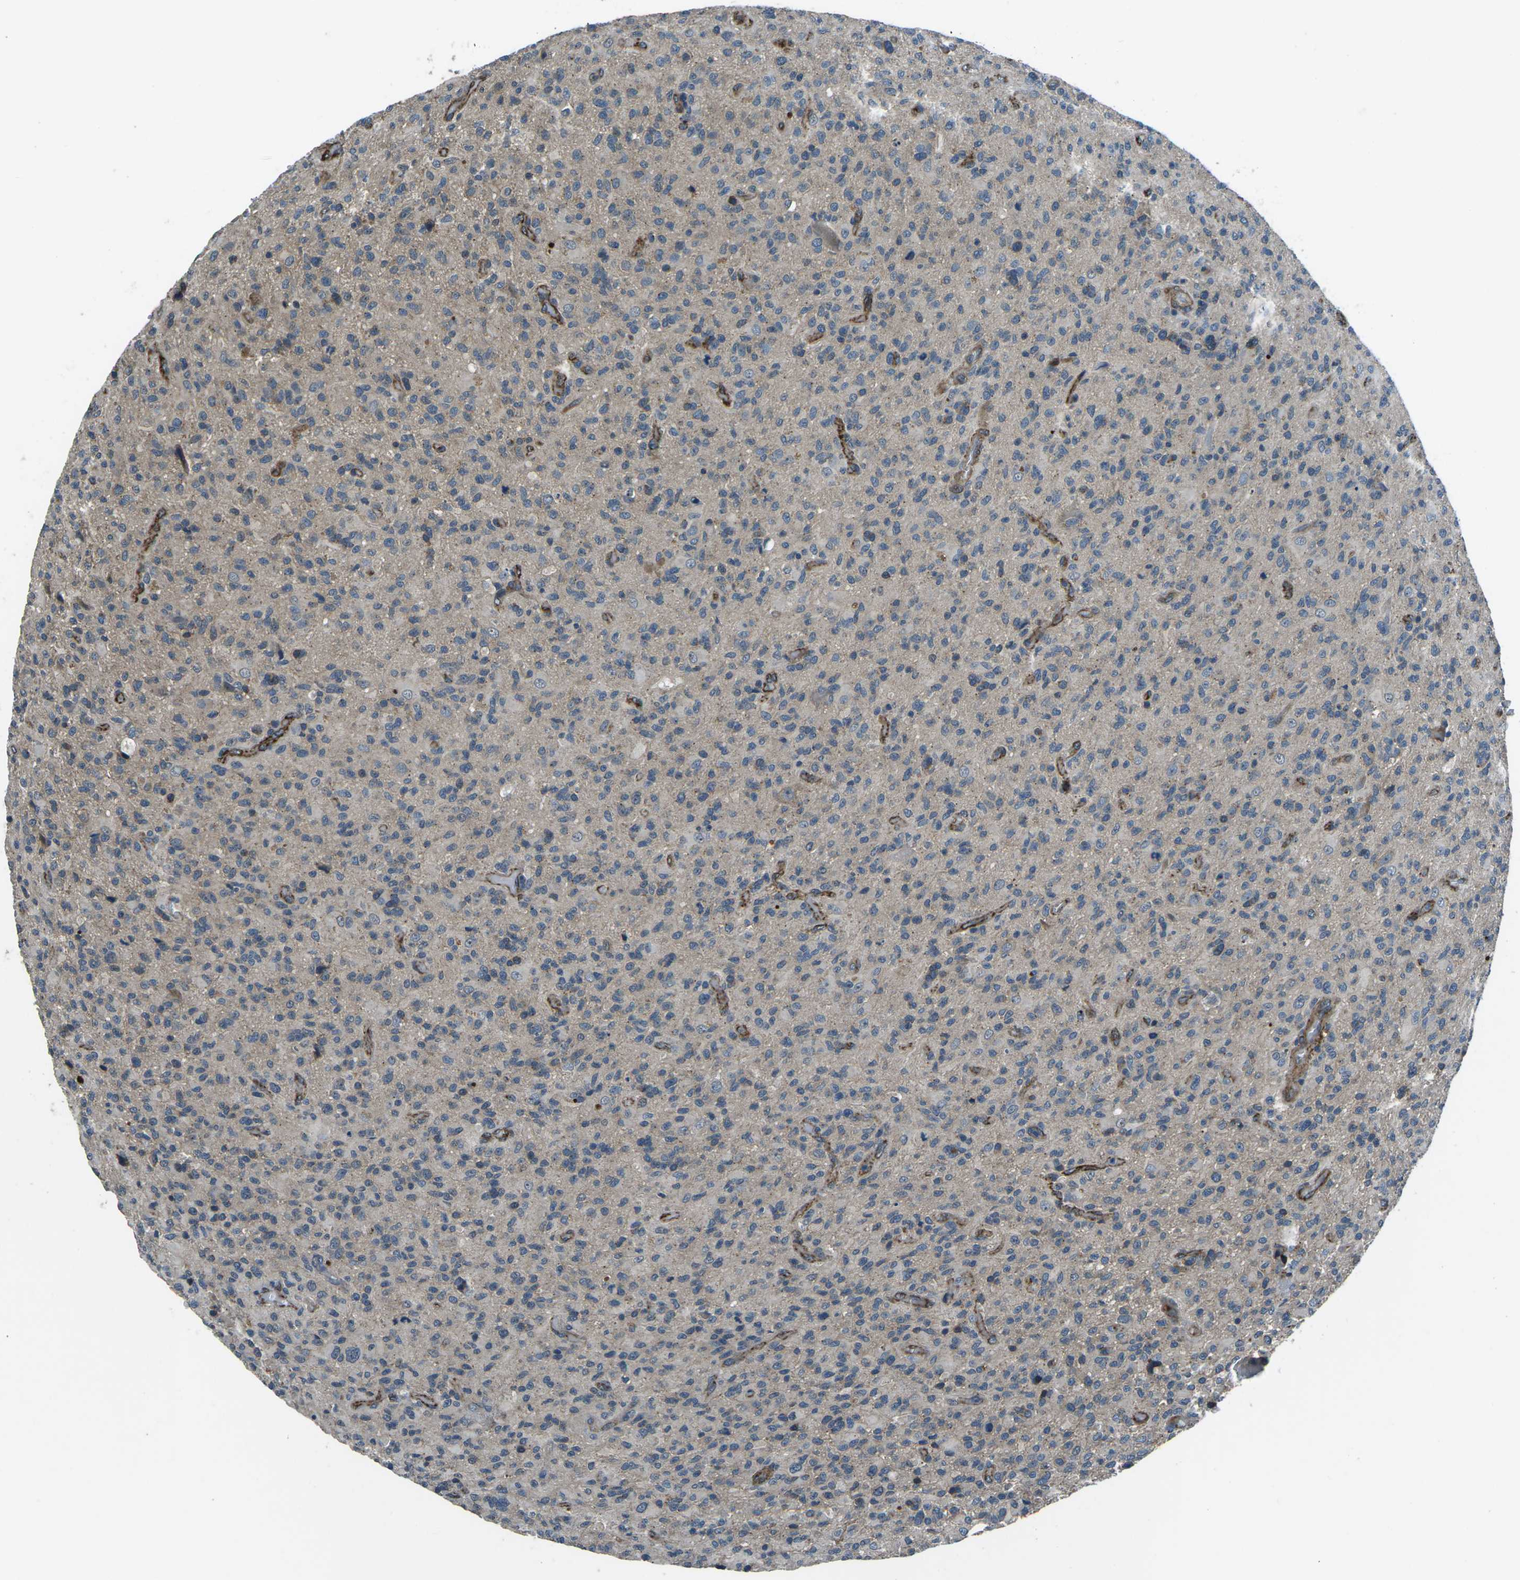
{"staining": {"intensity": "moderate", "quantity": "<25%", "location": "cytoplasmic/membranous"}, "tissue": "glioma", "cell_type": "Tumor cells", "image_type": "cancer", "snomed": [{"axis": "morphology", "description": "Glioma, malignant, High grade"}, {"axis": "topography", "description": "Brain"}], "caption": "This micrograph exhibits IHC staining of glioma, with low moderate cytoplasmic/membranous expression in about <25% of tumor cells.", "gene": "AFAP1", "patient": {"sex": "male", "age": 71}}